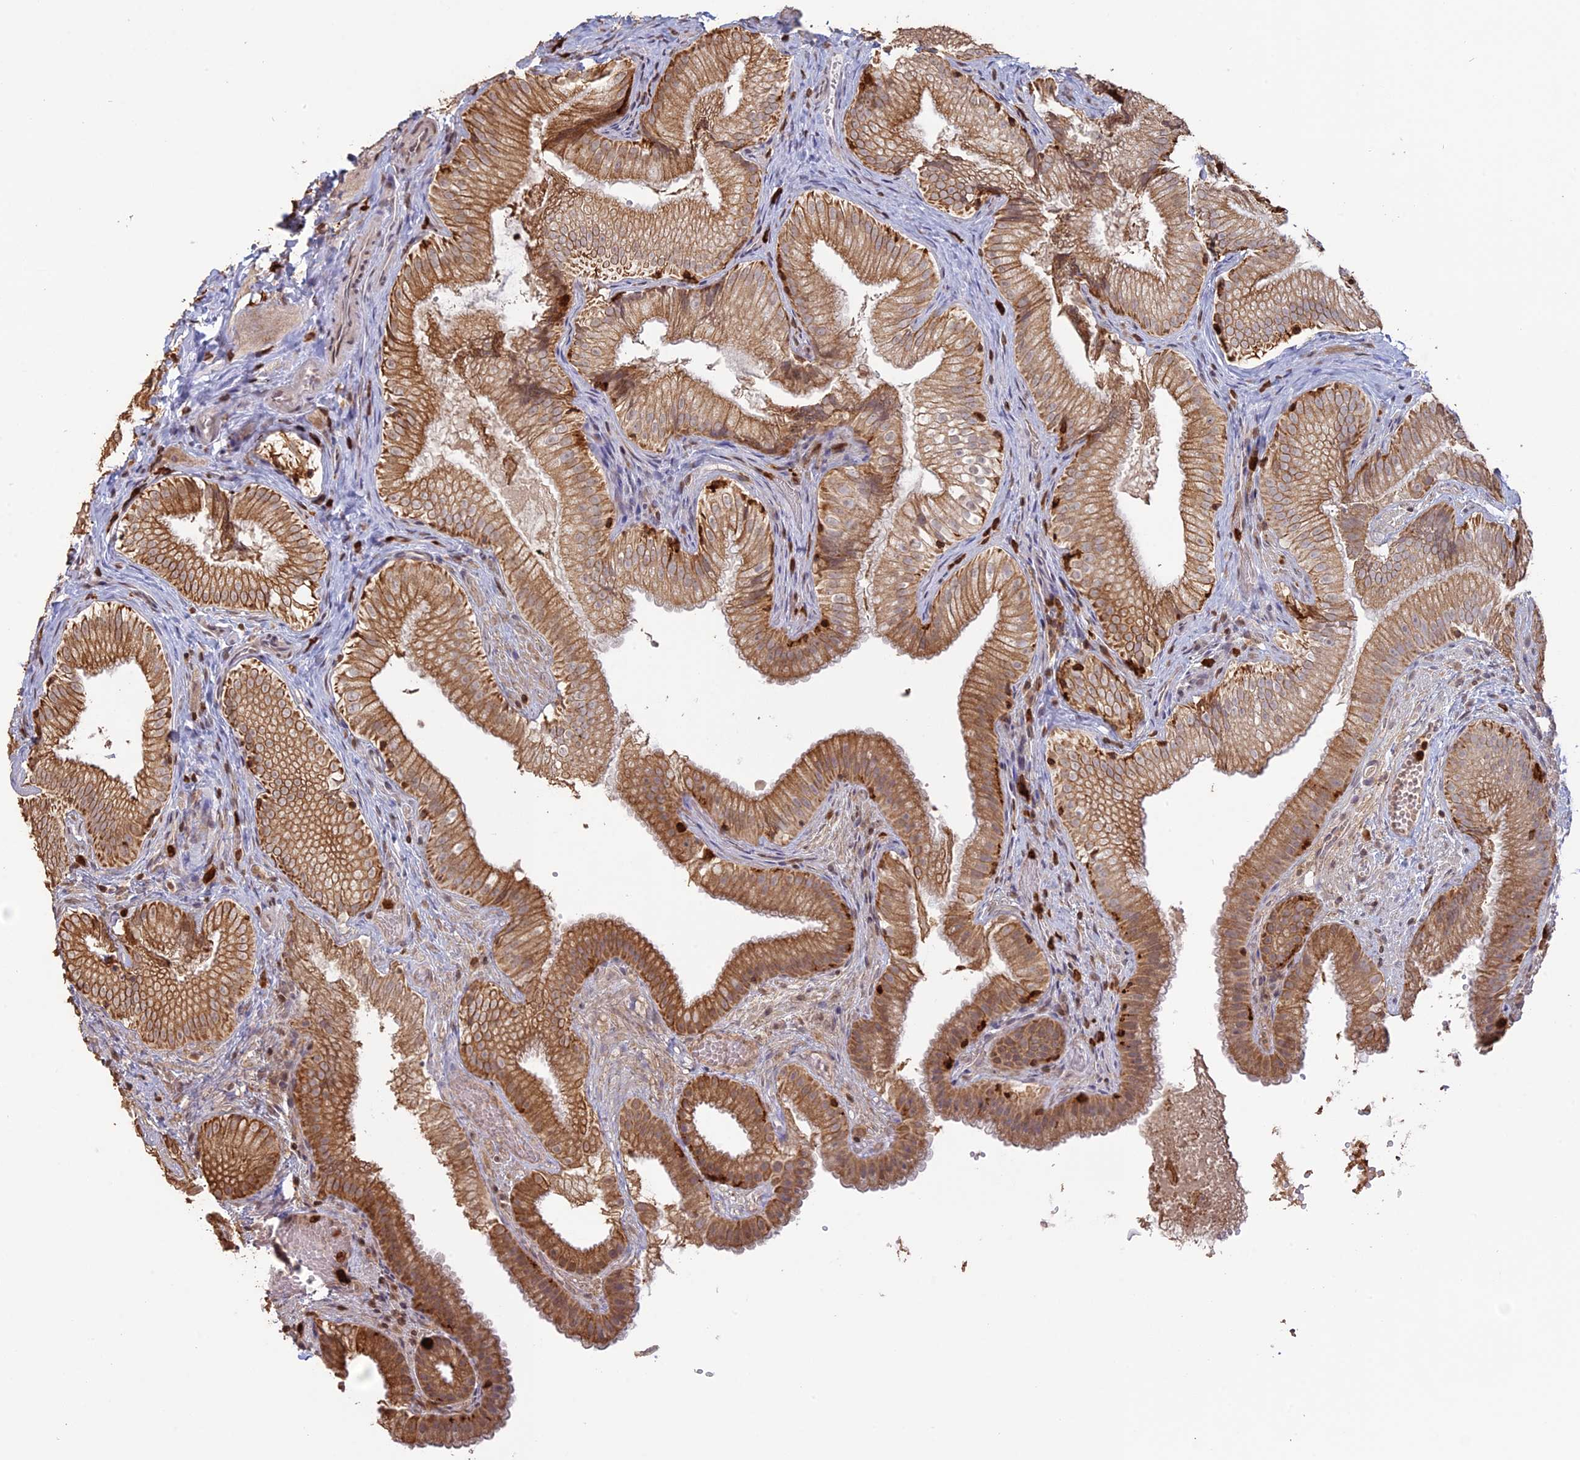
{"staining": {"intensity": "moderate", "quantity": ">75%", "location": "cytoplasmic/membranous"}, "tissue": "gallbladder", "cell_type": "Glandular cells", "image_type": "normal", "snomed": [{"axis": "morphology", "description": "Normal tissue, NOS"}, {"axis": "topography", "description": "Gallbladder"}], "caption": "Glandular cells reveal medium levels of moderate cytoplasmic/membranous staining in approximately >75% of cells in unremarkable human gallbladder. (Brightfield microscopy of DAB IHC at high magnification).", "gene": "APOBR", "patient": {"sex": "female", "age": 30}}